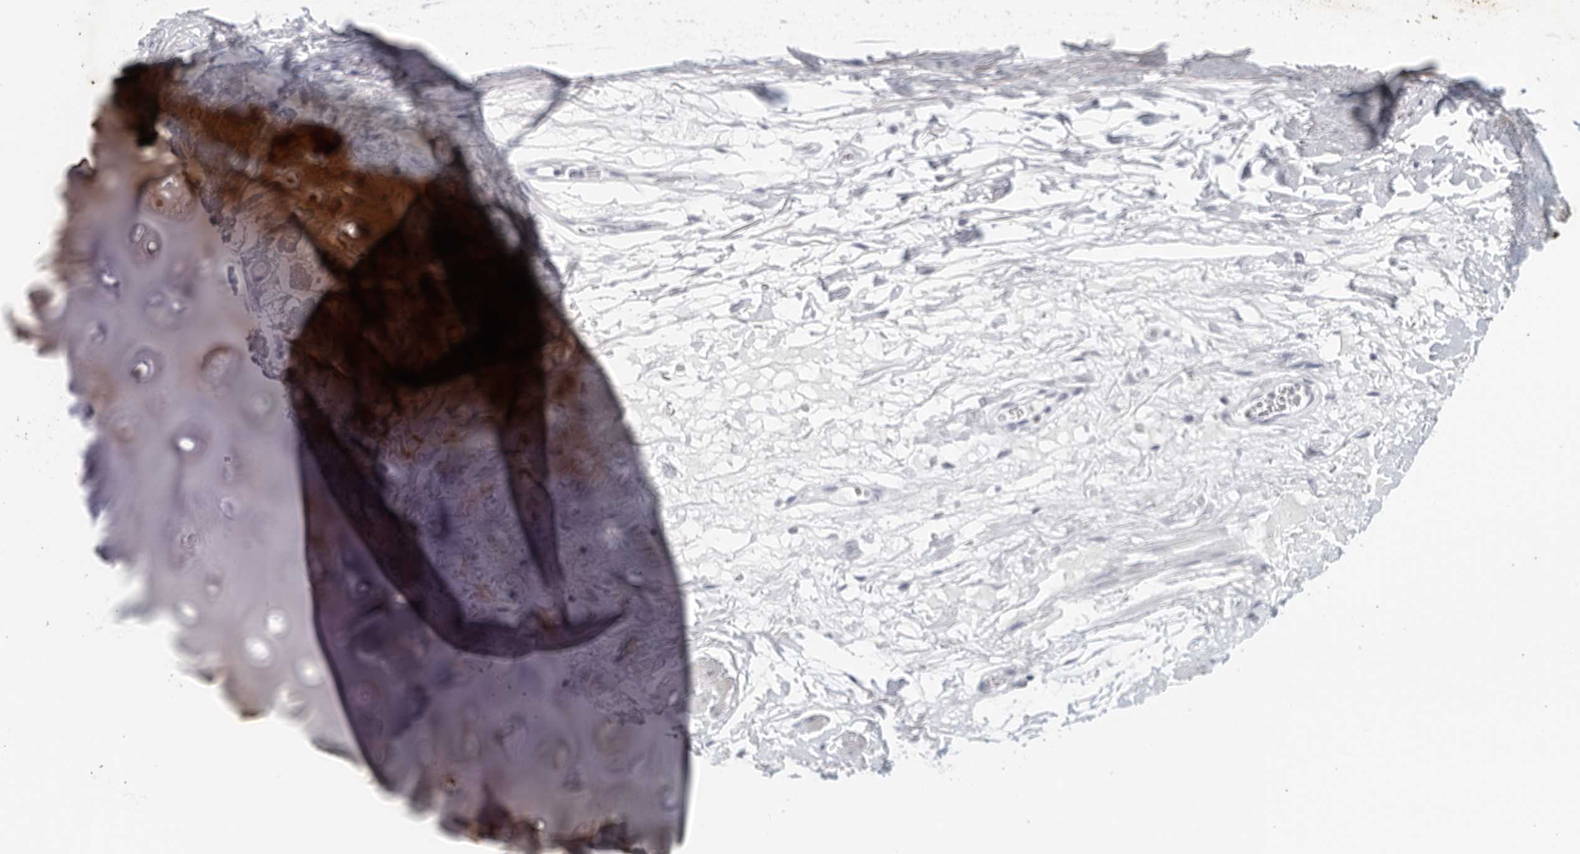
{"staining": {"intensity": "negative", "quantity": "none", "location": "none"}, "tissue": "adipose tissue", "cell_type": "Adipocytes", "image_type": "normal", "snomed": [{"axis": "morphology", "description": "Normal tissue, NOS"}, {"axis": "topography", "description": "Cartilage tissue"}], "caption": "Adipocytes show no significant expression in normal adipose tissue. (DAB immunohistochemistry with hematoxylin counter stain).", "gene": "MATN1", "patient": {"sex": "female", "age": 63}}